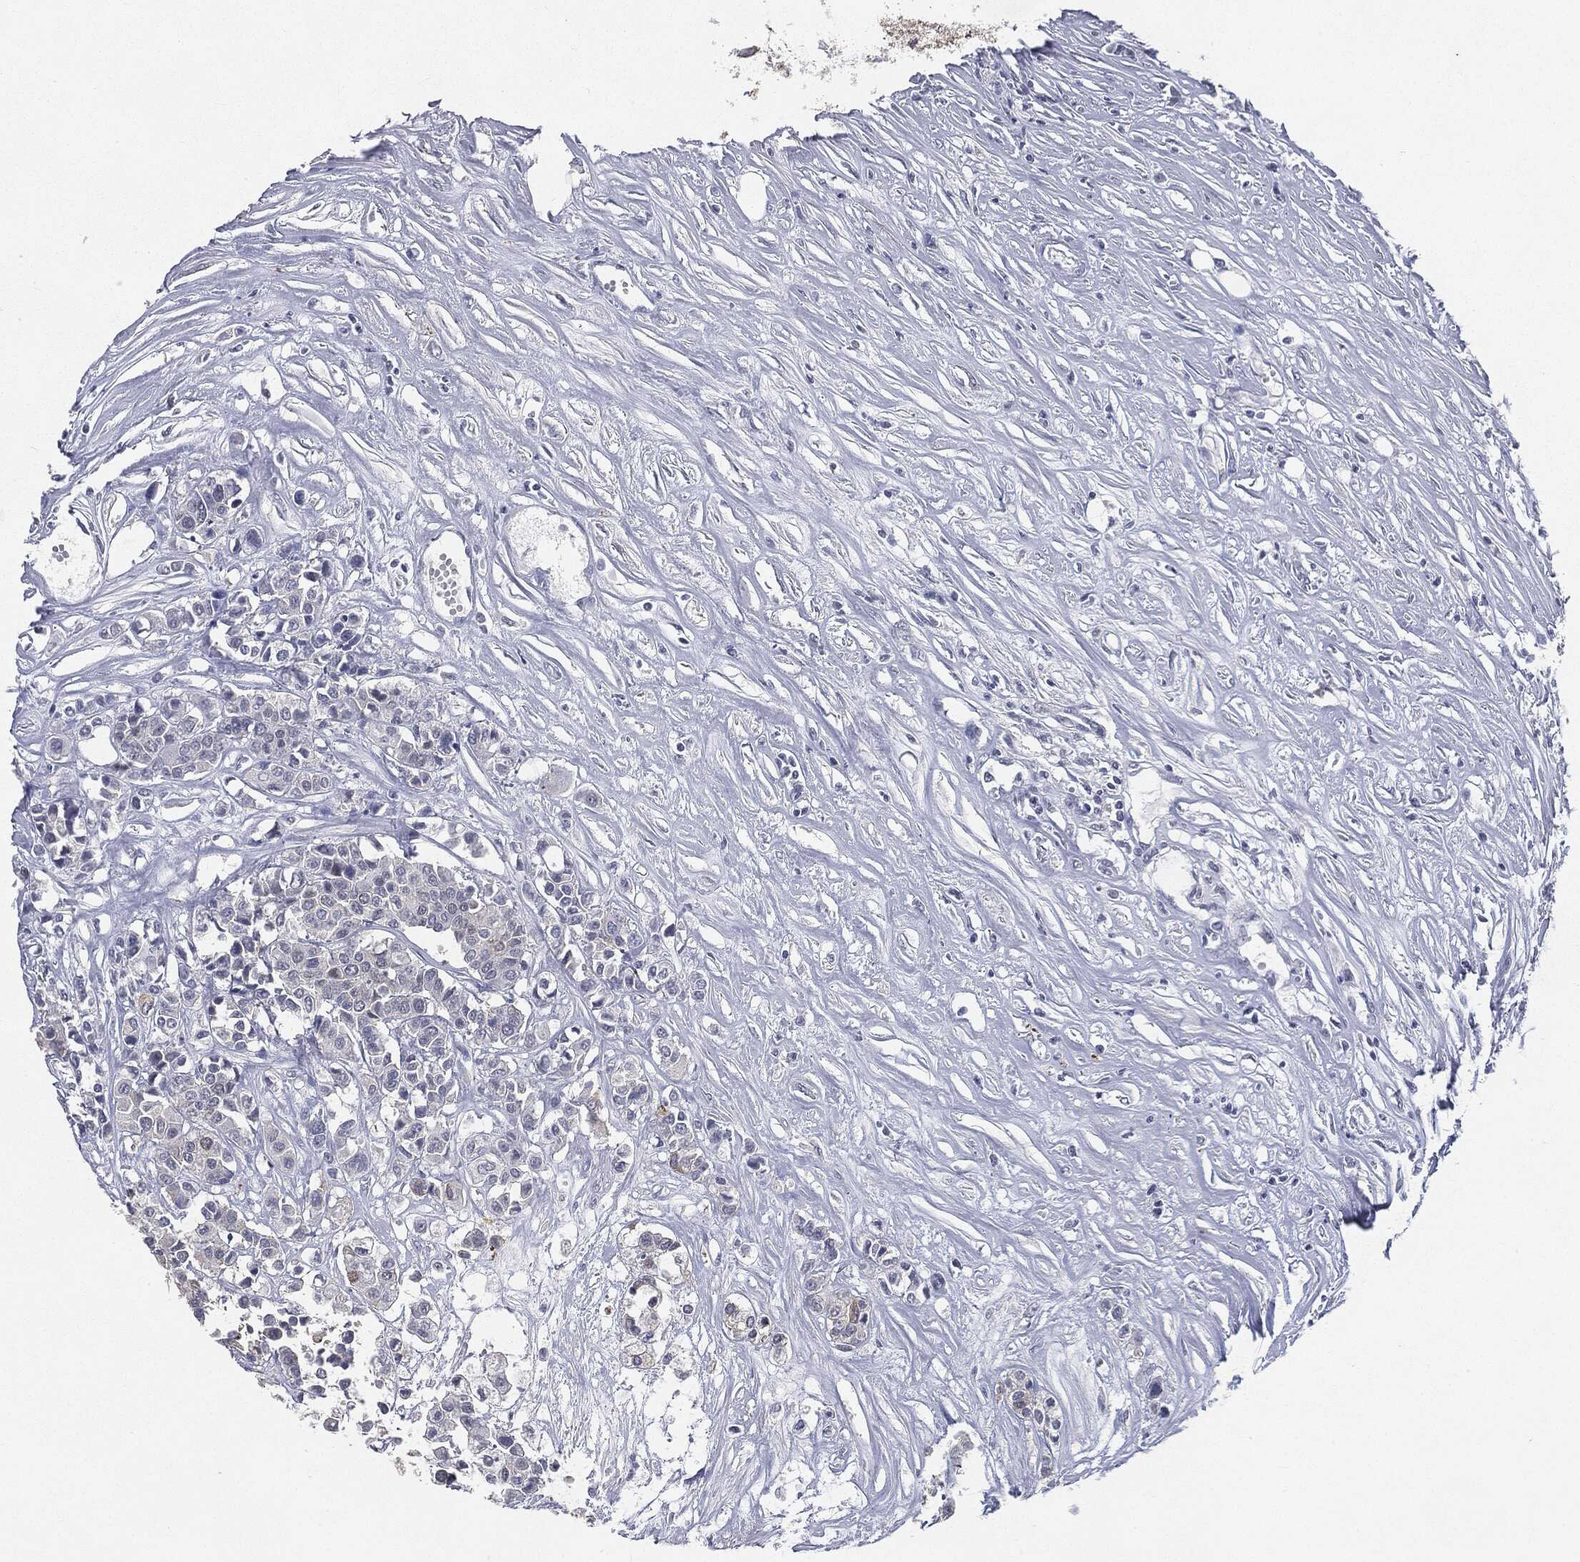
{"staining": {"intensity": "negative", "quantity": "none", "location": "none"}, "tissue": "carcinoid", "cell_type": "Tumor cells", "image_type": "cancer", "snomed": [{"axis": "morphology", "description": "Carcinoid, malignant, NOS"}, {"axis": "topography", "description": "Colon"}], "caption": "Tumor cells are negative for protein expression in human carcinoid.", "gene": "SLC2A2", "patient": {"sex": "male", "age": 81}}